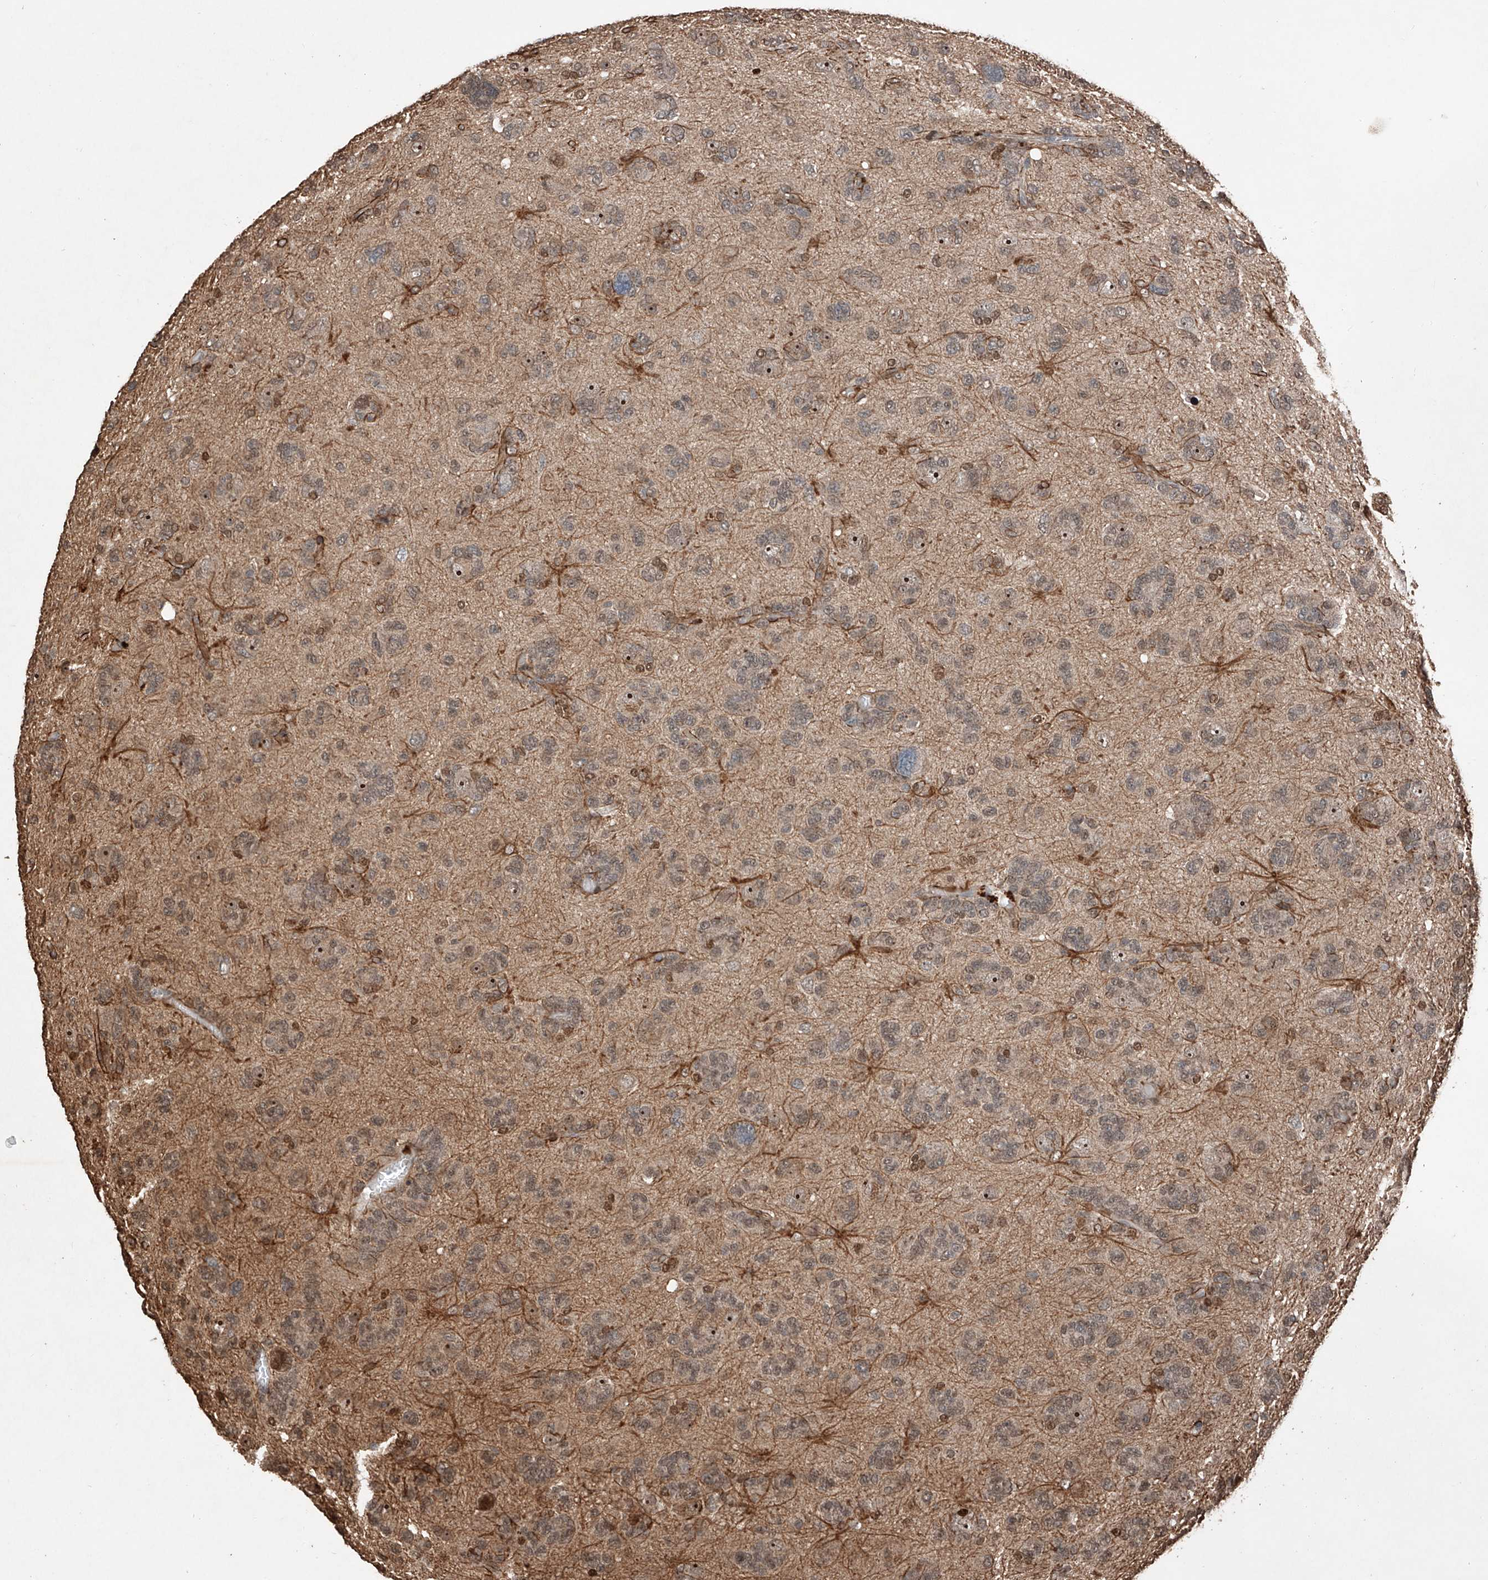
{"staining": {"intensity": "weak", "quantity": ">75%", "location": "cytoplasmic/membranous,nuclear"}, "tissue": "glioma", "cell_type": "Tumor cells", "image_type": "cancer", "snomed": [{"axis": "morphology", "description": "Glioma, malignant, High grade"}, {"axis": "topography", "description": "Brain"}], "caption": "Protein analysis of glioma tissue exhibits weak cytoplasmic/membranous and nuclear staining in about >75% of tumor cells. The staining is performed using DAB brown chromogen to label protein expression. The nuclei are counter-stained blue using hematoxylin.", "gene": "RMND1", "patient": {"sex": "female", "age": 59}}